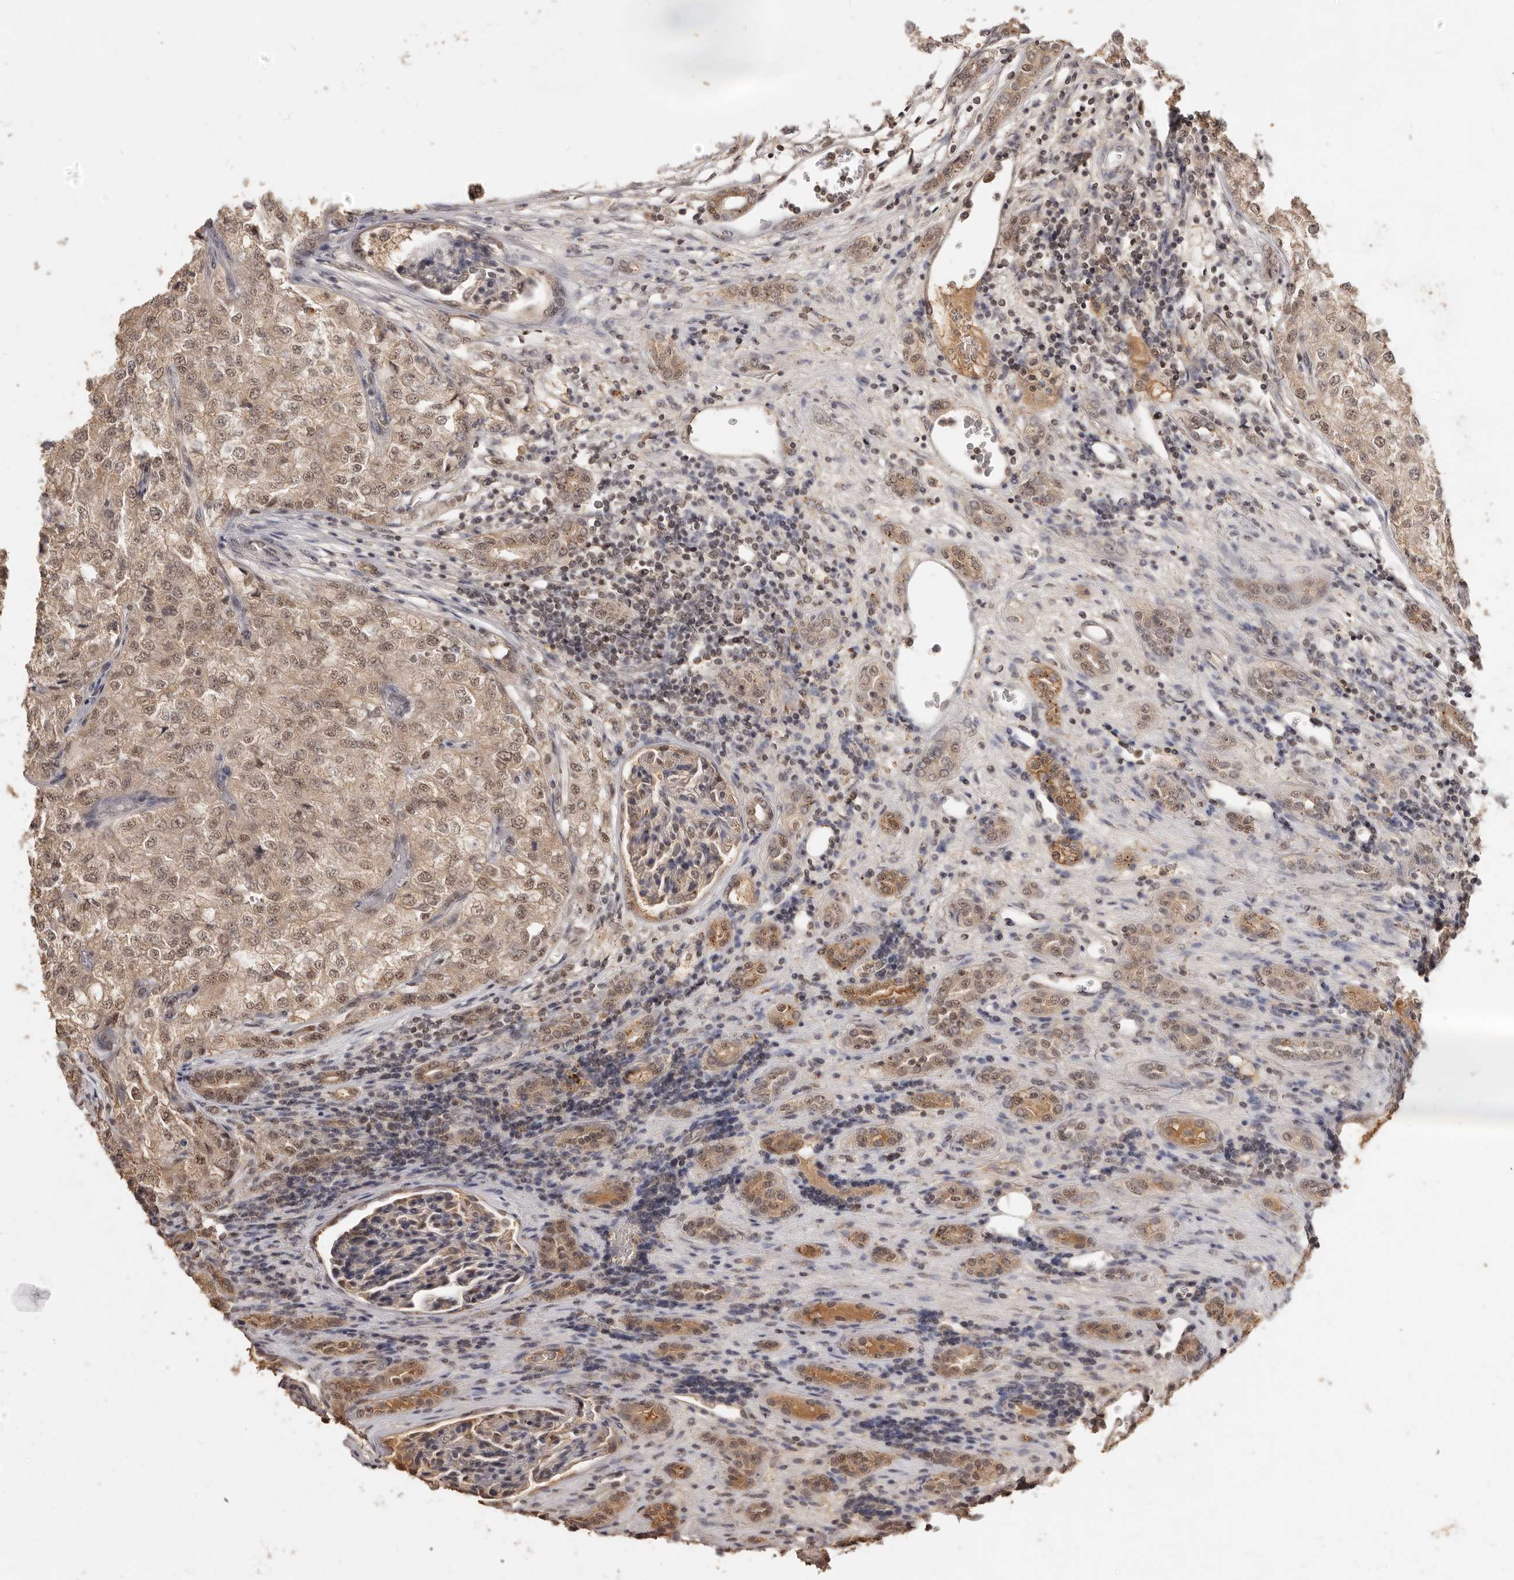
{"staining": {"intensity": "weak", "quantity": ">75%", "location": "cytoplasmic/membranous,nuclear"}, "tissue": "renal cancer", "cell_type": "Tumor cells", "image_type": "cancer", "snomed": [{"axis": "morphology", "description": "Adenocarcinoma, NOS"}, {"axis": "topography", "description": "Kidney"}], "caption": "IHC (DAB) staining of human renal cancer (adenocarcinoma) displays weak cytoplasmic/membranous and nuclear protein expression in approximately >75% of tumor cells.", "gene": "TSPAN13", "patient": {"sex": "female", "age": 54}}